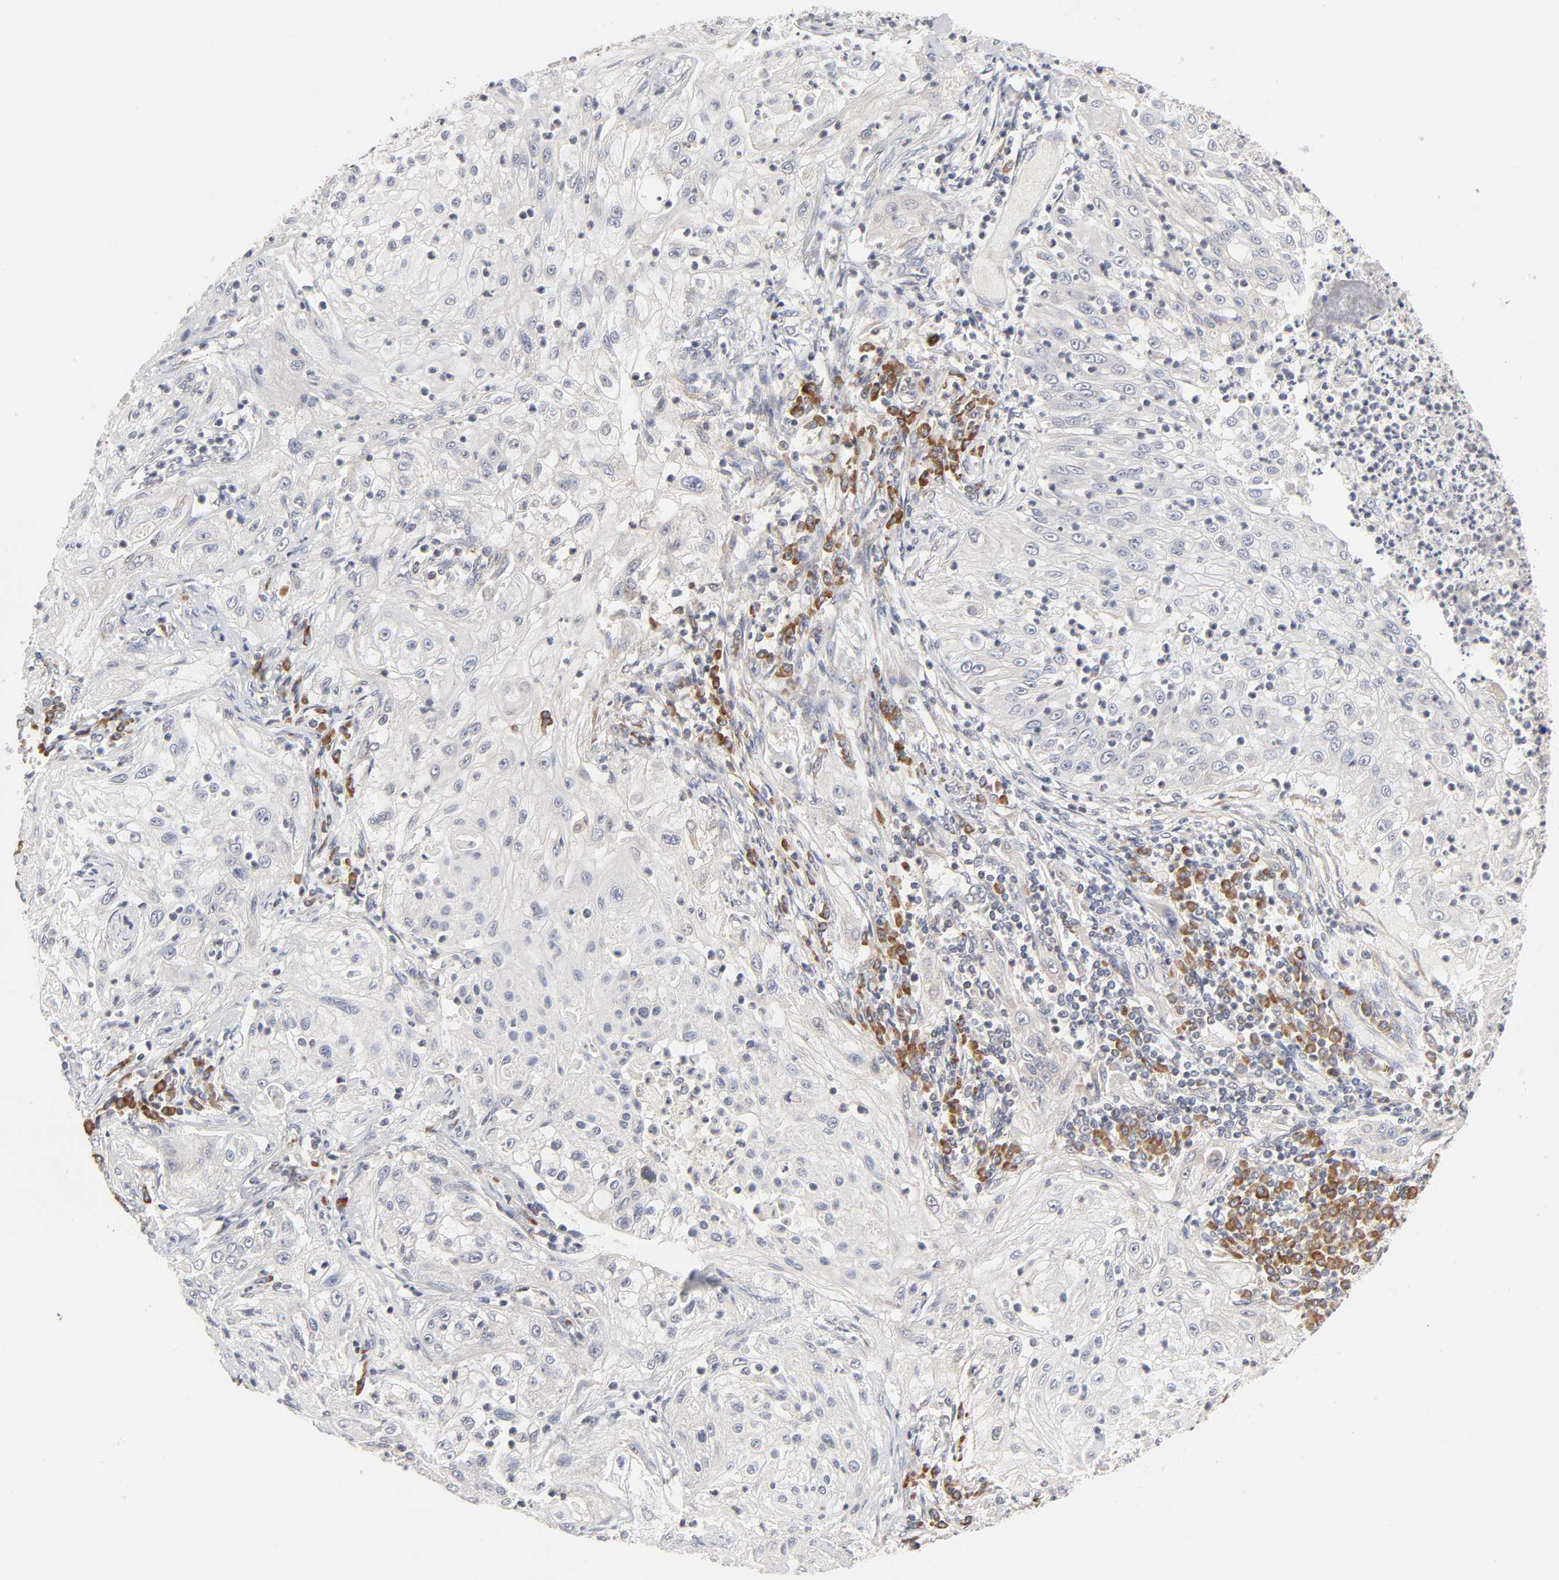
{"staining": {"intensity": "negative", "quantity": "none", "location": "none"}, "tissue": "lung cancer", "cell_type": "Tumor cells", "image_type": "cancer", "snomed": [{"axis": "morphology", "description": "Inflammation, NOS"}, {"axis": "morphology", "description": "Squamous cell carcinoma, NOS"}, {"axis": "topography", "description": "Lymph node"}, {"axis": "topography", "description": "Soft tissue"}, {"axis": "topography", "description": "Lung"}], "caption": "A high-resolution micrograph shows immunohistochemistry (IHC) staining of lung cancer, which demonstrates no significant positivity in tumor cells.", "gene": "IL4R", "patient": {"sex": "male", "age": 66}}